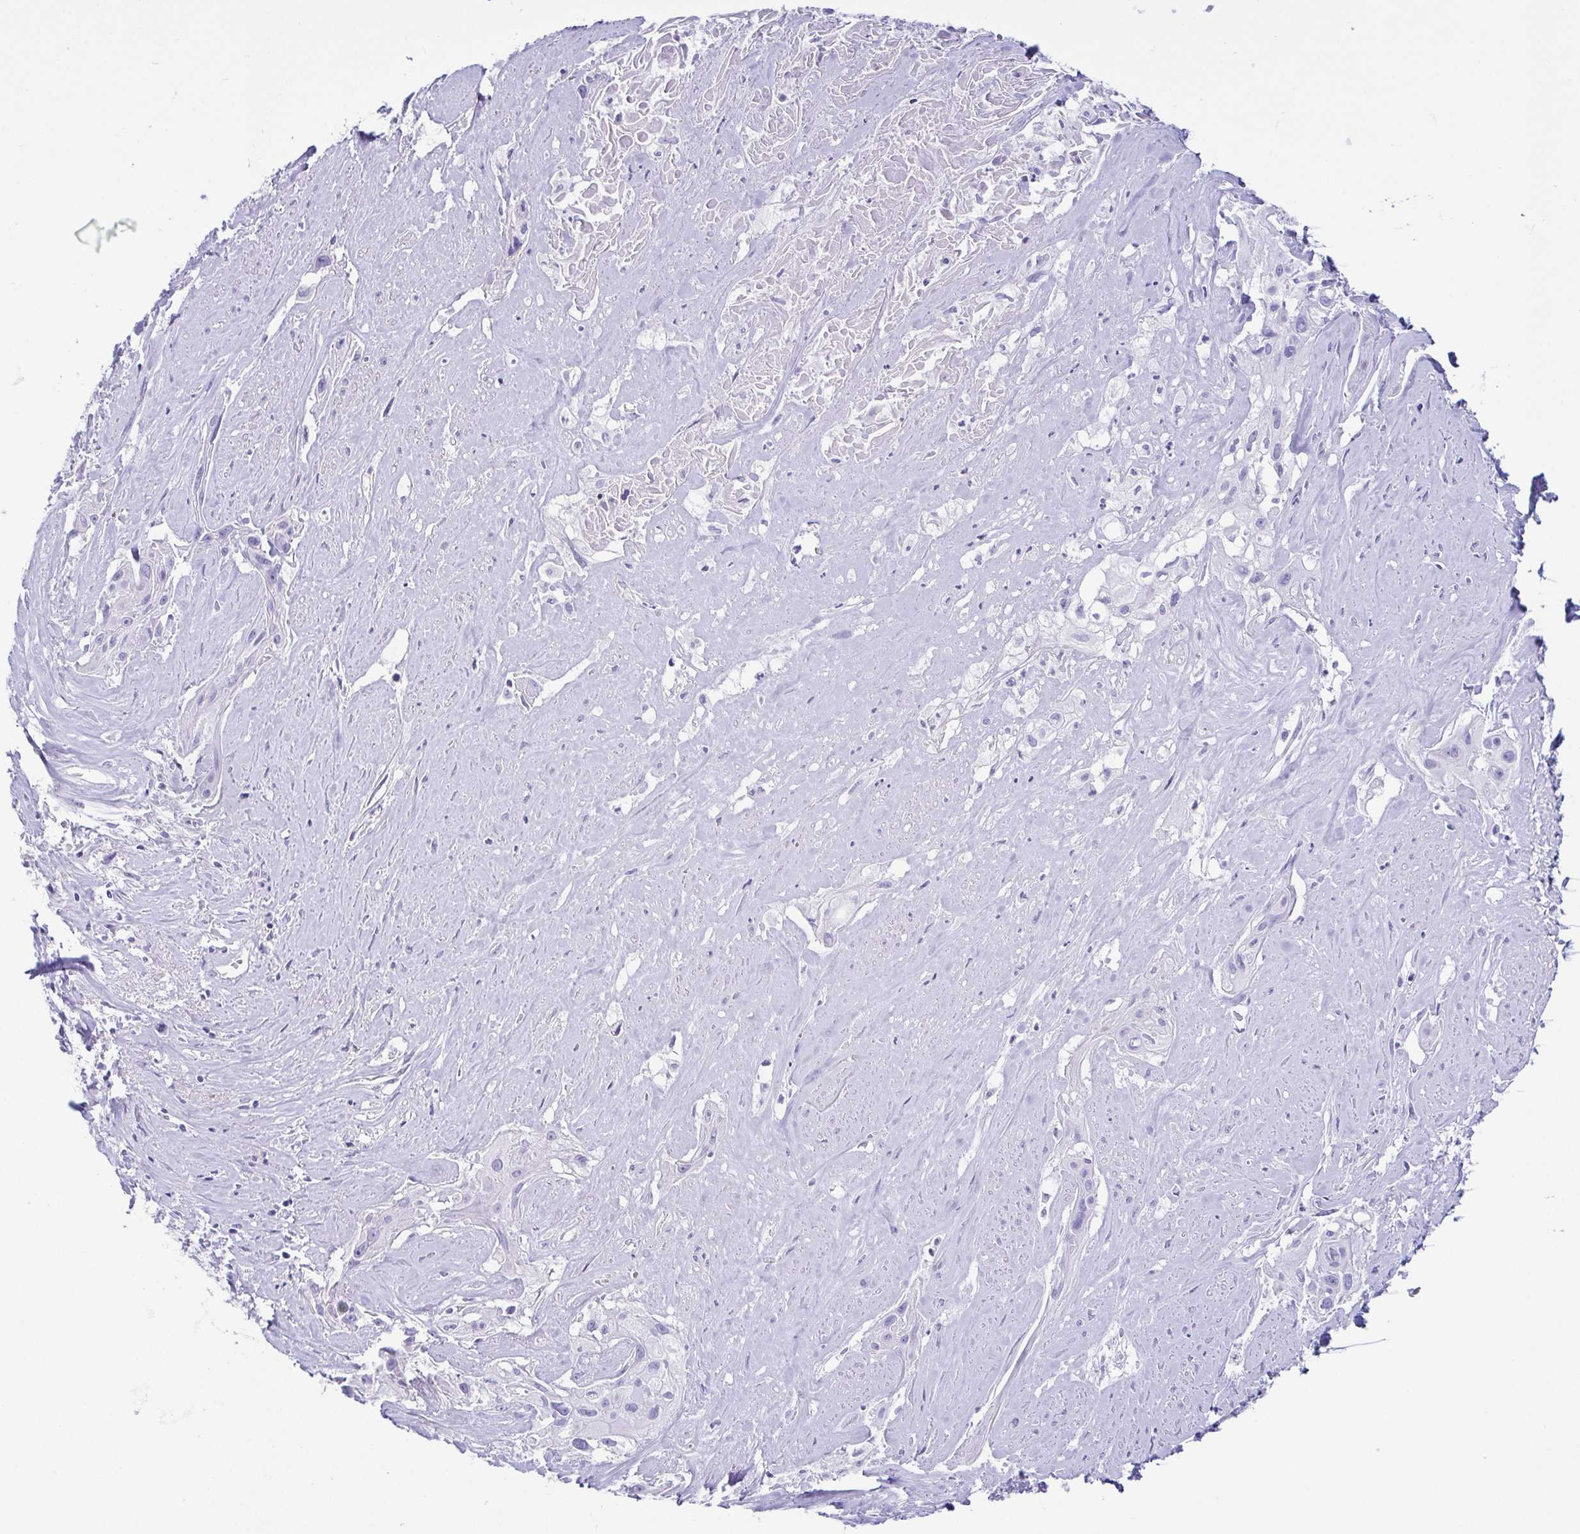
{"staining": {"intensity": "negative", "quantity": "none", "location": "none"}, "tissue": "cervical cancer", "cell_type": "Tumor cells", "image_type": "cancer", "snomed": [{"axis": "morphology", "description": "Squamous cell carcinoma, NOS"}, {"axis": "topography", "description": "Cervix"}], "caption": "This is a photomicrograph of IHC staining of cervical squamous cell carcinoma, which shows no staining in tumor cells.", "gene": "CD164L2", "patient": {"sex": "female", "age": 49}}